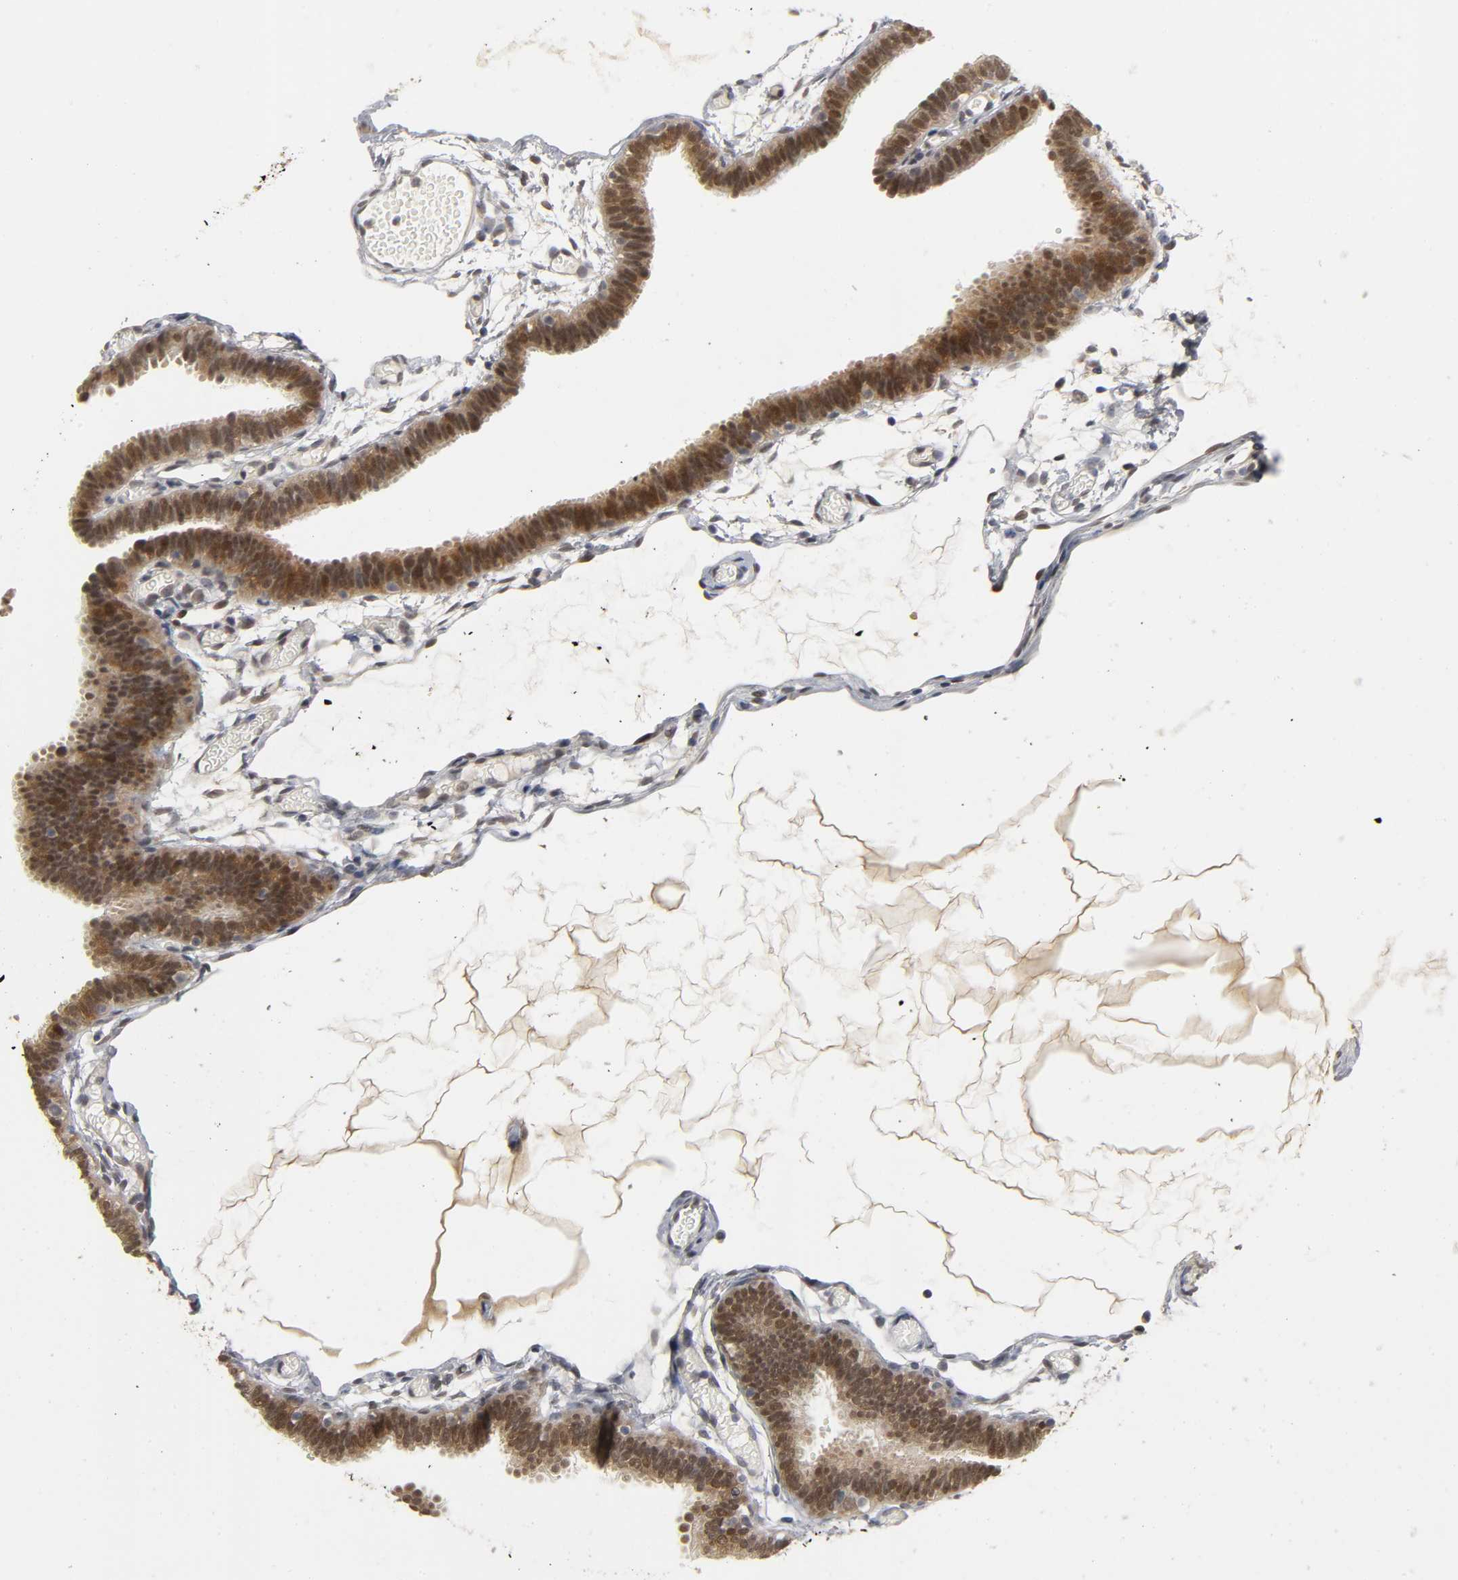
{"staining": {"intensity": "strong", "quantity": ">75%", "location": "cytoplasmic/membranous,nuclear"}, "tissue": "fallopian tube", "cell_type": "Glandular cells", "image_type": "normal", "snomed": [{"axis": "morphology", "description": "Normal tissue, NOS"}, {"axis": "topography", "description": "Fallopian tube"}], "caption": "Protein staining exhibits strong cytoplasmic/membranous,nuclear expression in about >75% of glandular cells in benign fallopian tube. The protein is shown in brown color, while the nuclei are stained blue.", "gene": "PARK7", "patient": {"sex": "female", "age": 29}}